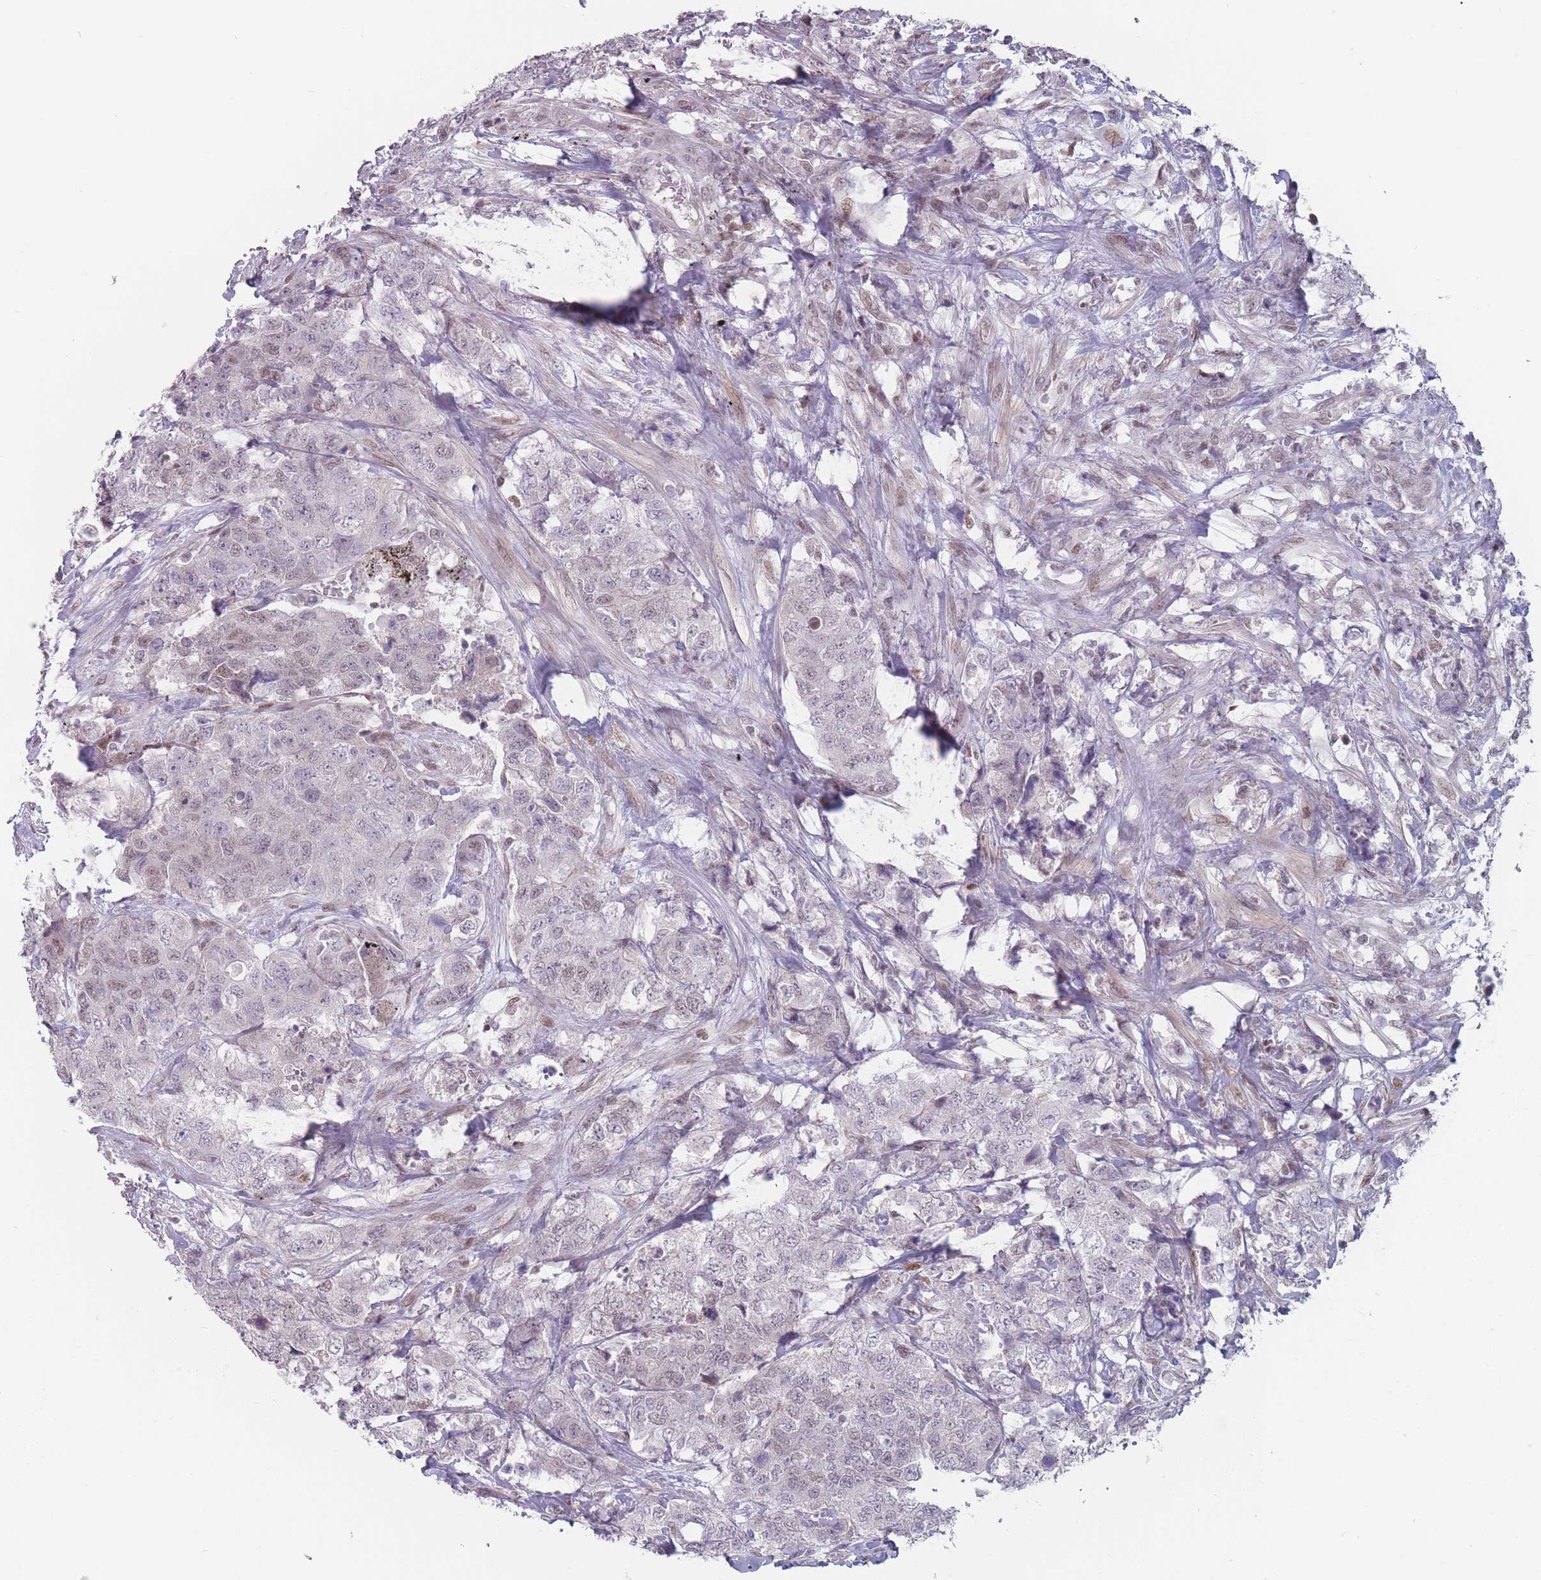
{"staining": {"intensity": "negative", "quantity": "none", "location": "none"}, "tissue": "urothelial cancer", "cell_type": "Tumor cells", "image_type": "cancer", "snomed": [{"axis": "morphology", "description": "Urothelial carcinoma, High grade"}, {"axis": "topography", "description": "Urinary bladder"}], "caption": "An image of human urothelial carcinoma (high-grade) is negative for staining in tumor cells. (Brightfield microscopy of DAB (3,3'-diaminobenzidine) IHC at high magnification).", "gene": "SH3BGRL2", "patient": {"sex": "female", "age": 78}}